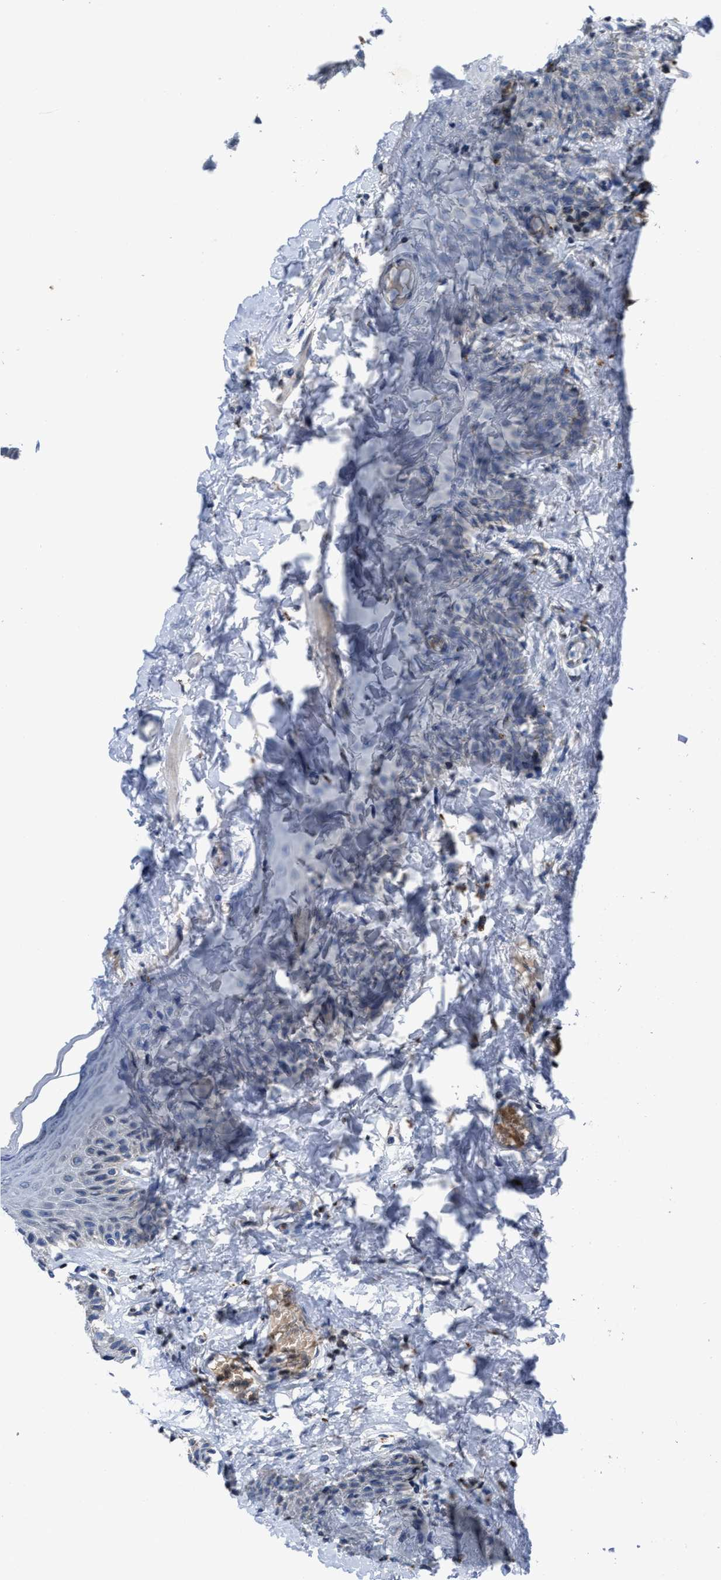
{"staining": {"intensity": "negative", "quantity": "none", "location": "none"}, "tissue": "skin", "cell_type": "Epidermal cells", "image_type": "normal", "snomed": [{"axis": "morphology", "description": "Normal tissue, NOS"}, {"axis": "topography", "description": "Vulva"}], "caption": "Immunohistochemistry of unremarkable human skin demonstrates no expression in epidermal cells. (DAB IHC visualized using brightfield microscopy, high magnification).", "gene": "CACNA1D", "patient": {"sex": "female", "age": 66}}